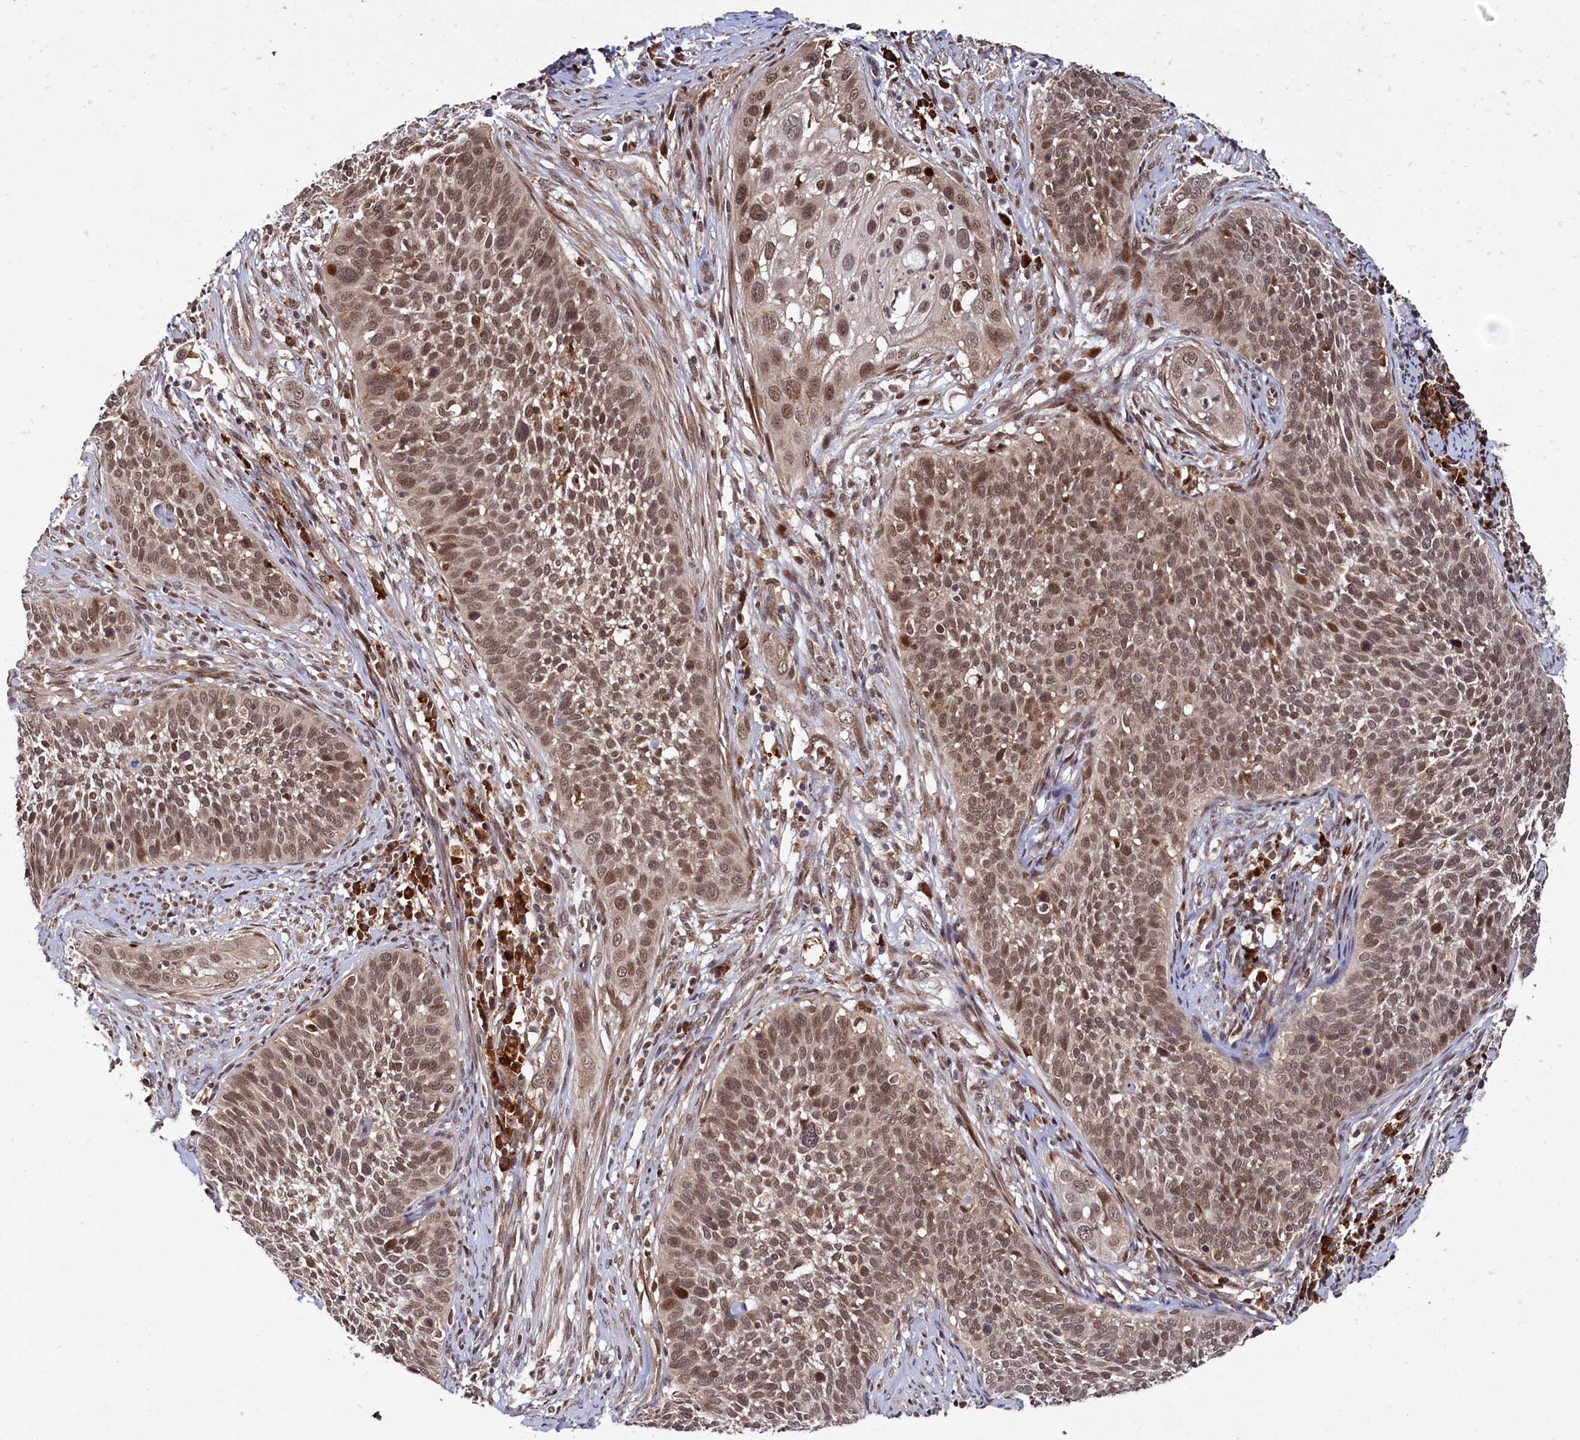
{"staining": {"intensity": "moderate", "quantity": ">75%", "location": "nuclear"}, "tissue": "cervical cancer", "cell_type": "Tumor cells", "image_type": "cancer", "snomed": [{"axis": "morphology", "description": "Squamous cell carcinoma, NOS"}, {"axis": "topography", "description": "Cervix"}], "caption": "Immunohistochemical staining of human cervical cancer exhibits medium levels of moderate nuclear positivity in about >75% of tumor cells.", "gene": "TRAPPC4", "patient": {"sex": "female", "age": 34}}